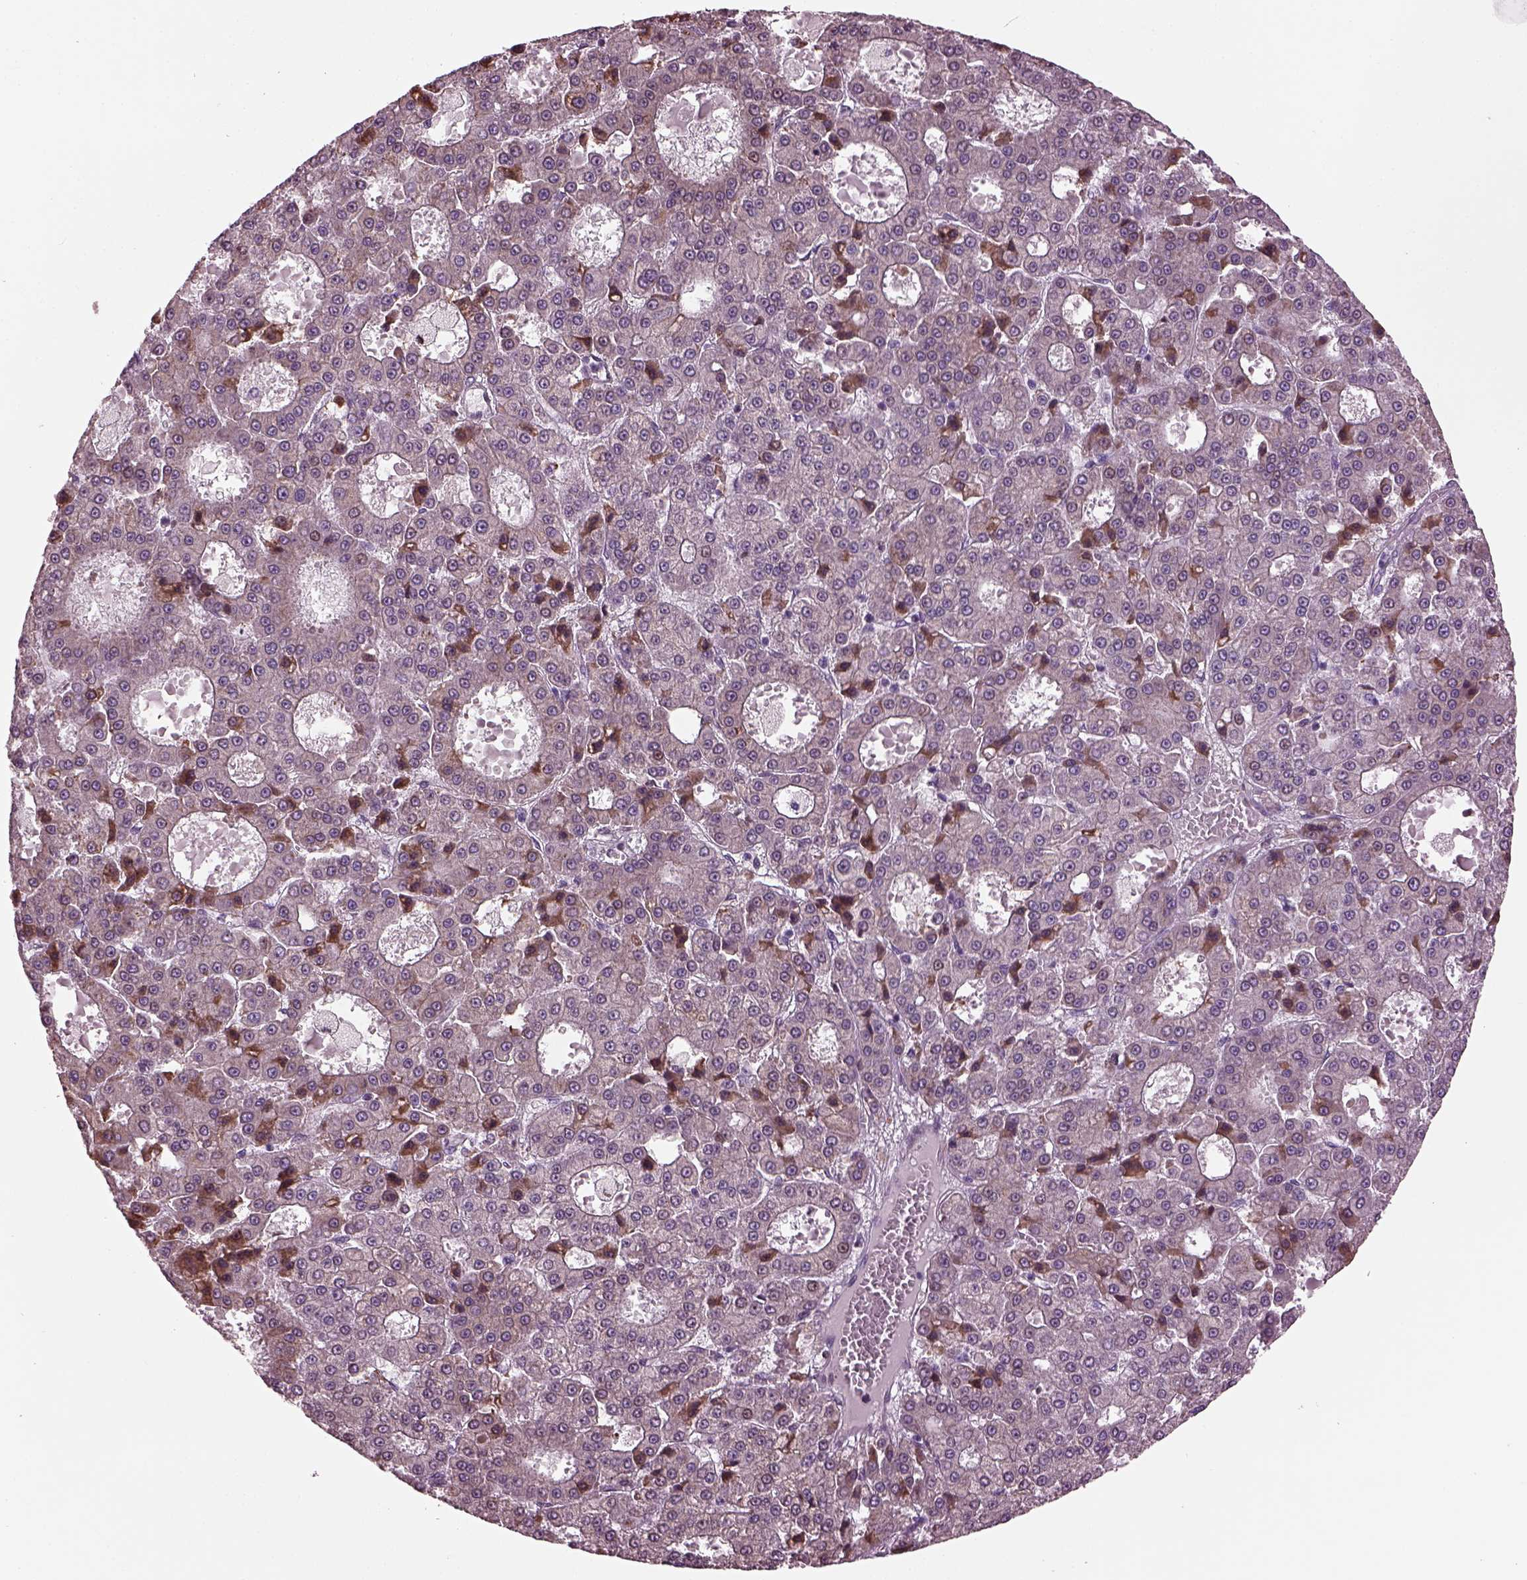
{"staining": {"intensity": "moderate", "quantity": "<25%", "location": "cytoplasmic/membranous"}, "tissue": "liver cancer", "cell_type": "Tumor cells", "image_type": "cancer", "snomed": [{"axis": "morphology", "description": "Carcinoma, Hepatocellular, NOS"}, {"axis": "topography", "description": "Liver"}], "caption": "Protein analysis of hepatocellular carcinoma (liver) tissue demonstrates moderate cytoplasmic/membranous expression in about <25% of tumor cells. Immunohistochemistry stains the protein in brown and the nuclei are stained blue.", "gene": "RUFY3", "patient": {"sex": "male", "age": 70}}